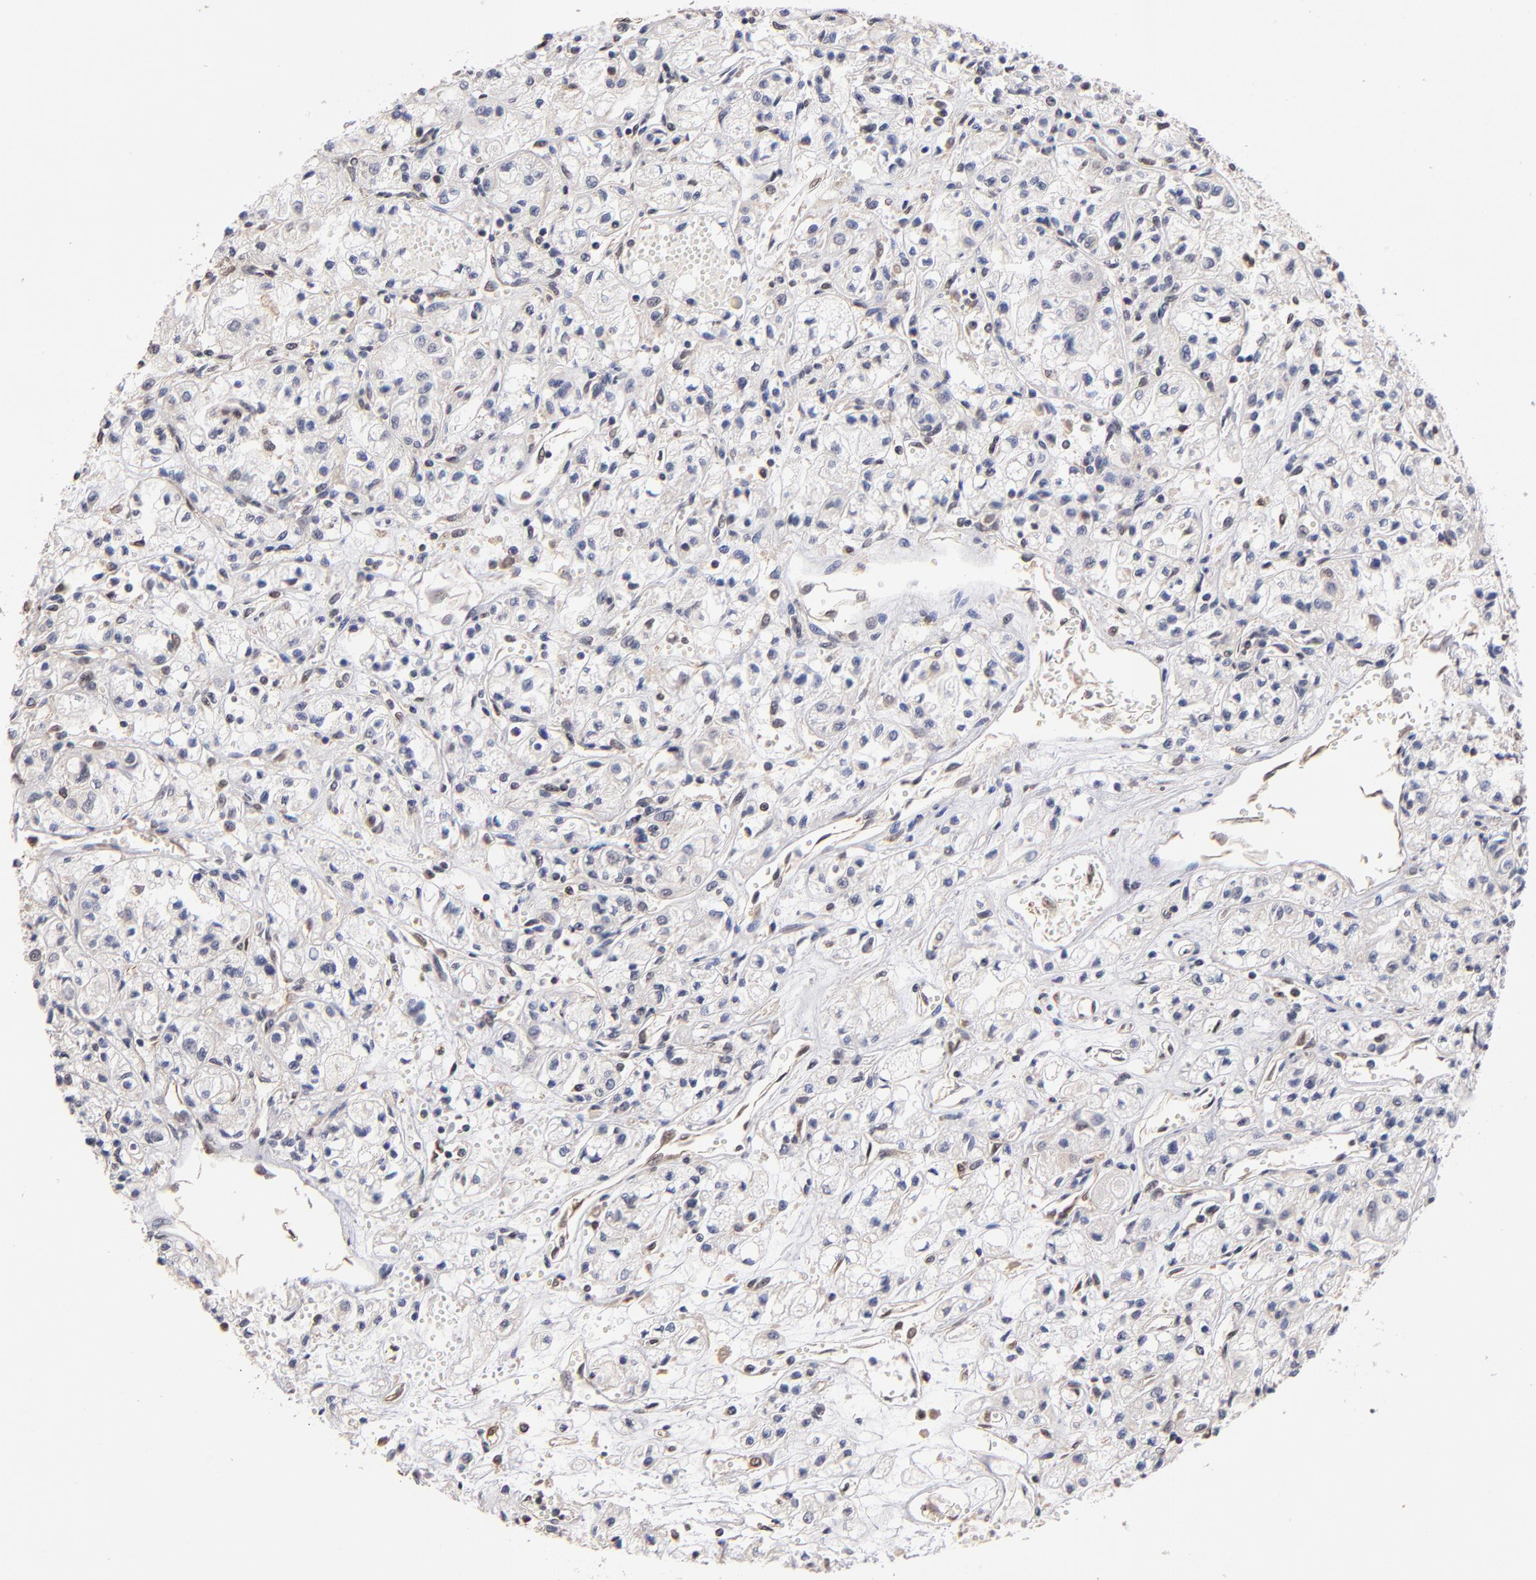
{"staining": {"intensity": "negative", "quantity": "none", "location": "none"}, "tissue": "renal cancer", "cell_type": "Tumor cells", "image_type": "cancer", "snomed": [{"axis": "morphology", "description": "Adenocarcinoma, NOS"}, {"axis": "topography", "description": "Kidney"}], "caption": "Adenocarcinoma (renal) stained for a protein using immunohistochemistry (IHC) displays no expression tumor cells.", "gene": "PSMD10", "patient": {"sex": "male", "age": 78}}